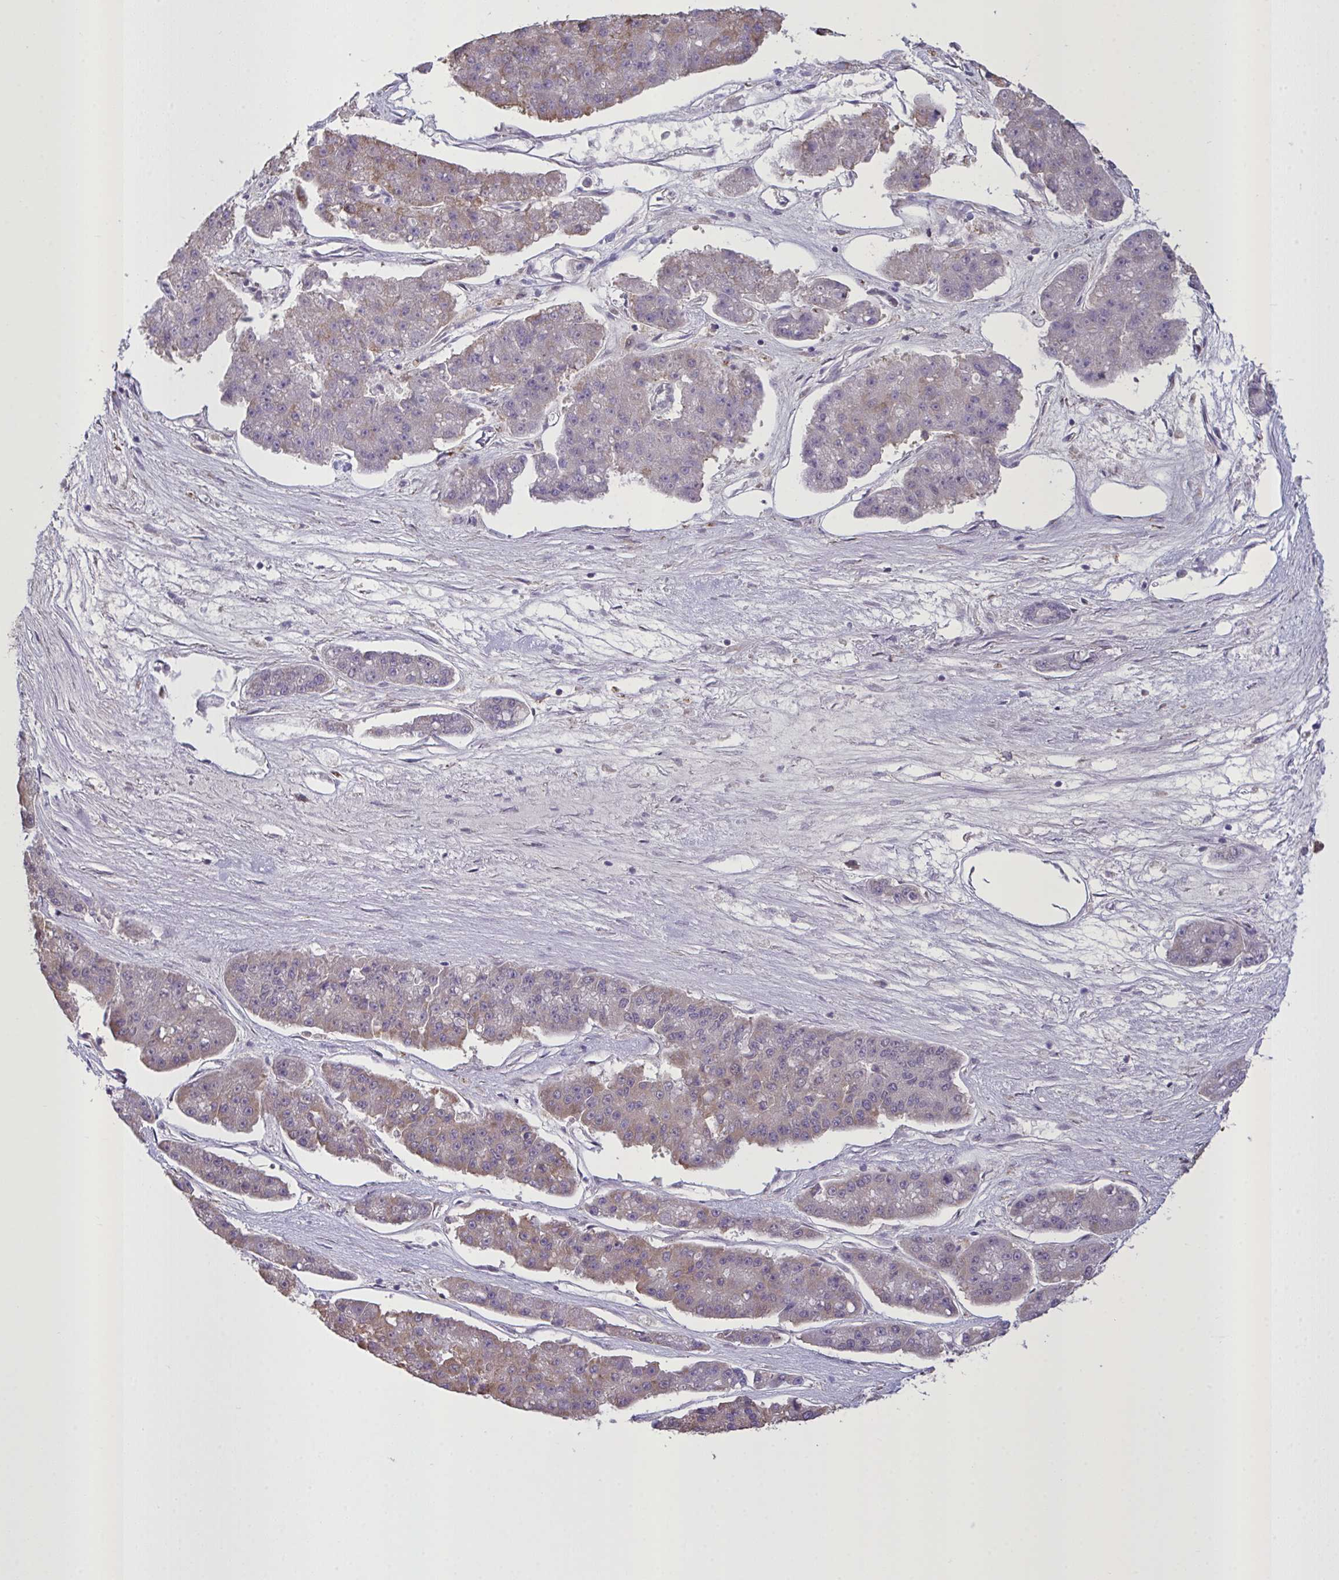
{"staining": {"intensity": "weak", "quantity": "25%-75%", "location": "cytoplasmic/membranous"}, "tissue": "pancreatic cancer", "cell_type": "Tumor cells", "image_type": "cancer", "snomed": [{"axis": "morphology", "description": "Adenocarcinoma, NOS"}, {"axis": "topography", "description": "Pancreas"}], "caption": "Pancreatic adenocarcinoma stained for a protein (brown) displays weak cytoplasmic/membranous positive expression in approximately 25%-75% of tumor cells.", "gene": "MRGPRX2", "patient": {"sex": "male", "age": 50}}